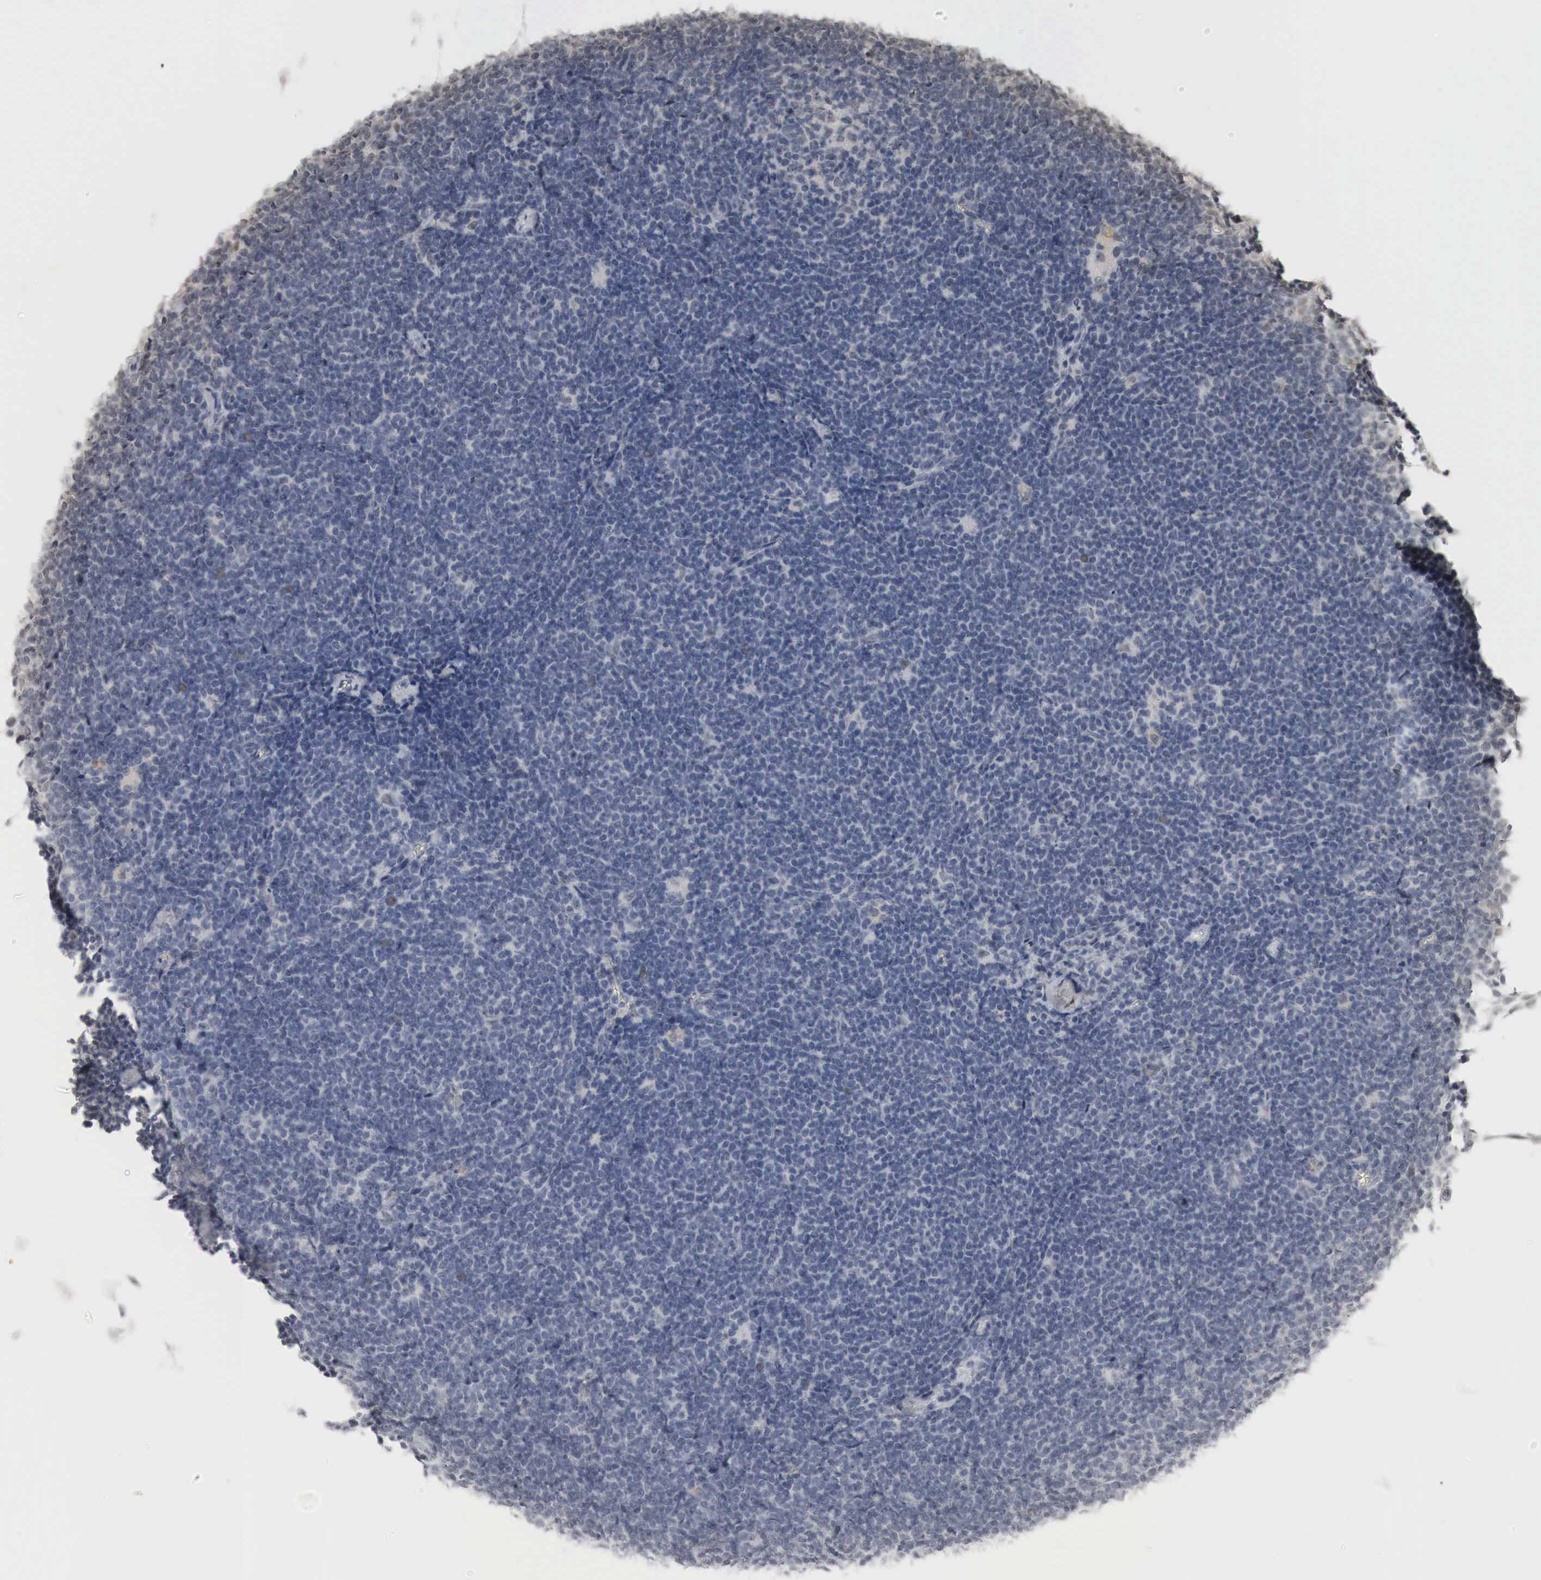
{"staining": {"intensity": "negative", "quantity": "none", "location": "none"}, "tissue": "lymphoma", "cell_type": "Tumor cells", "image_type": "cancer", "snomed": [{"axis": "morphology", "description": "Malignant lymphoma, non-Hodgkin's type, Low grade"}, {"axis": "topography", "description": "Lymph node"}], "caption": "Tumor cells are negative for brown protein staining in lymphoma.", "gene": "ERBB4", "patient": {"sex": "male", "age": 65}}